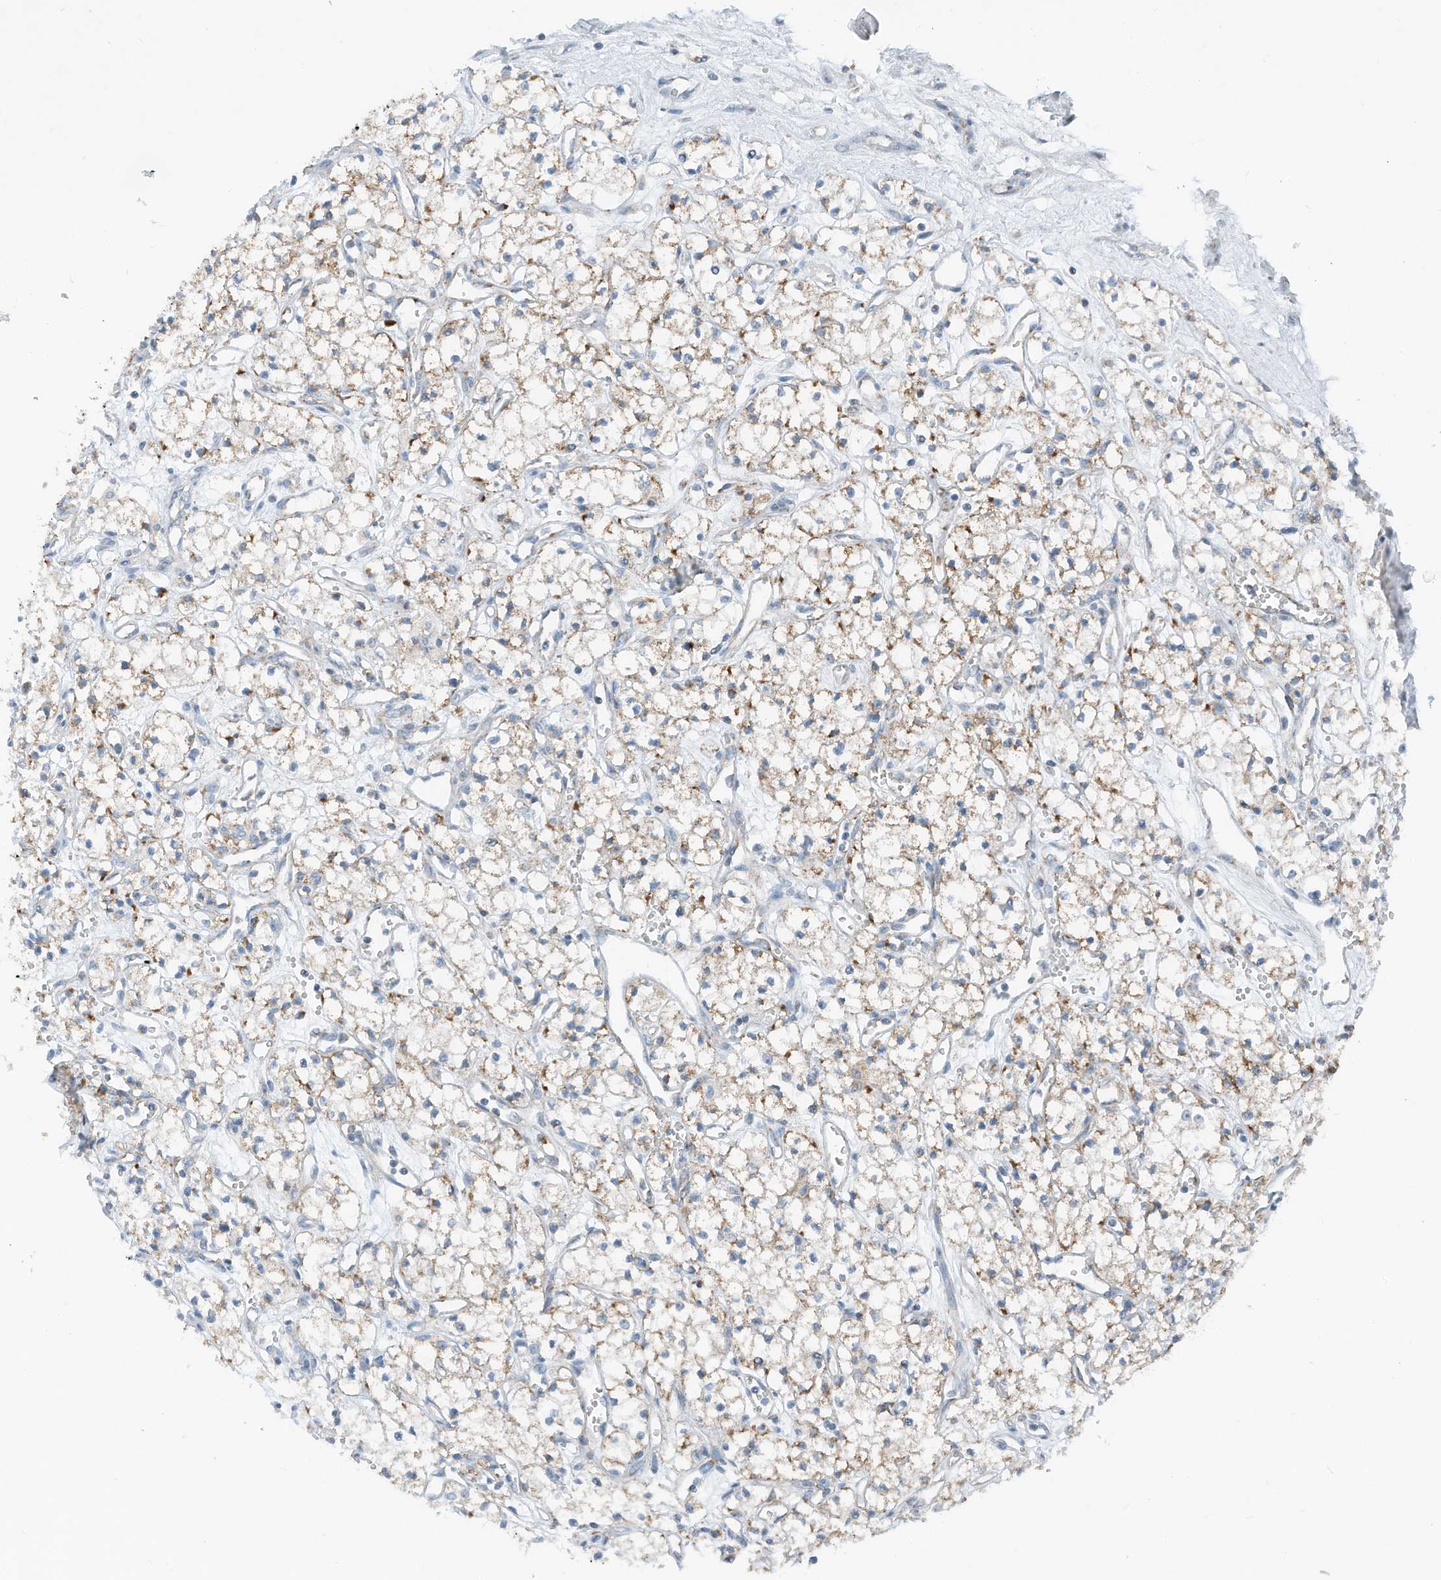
{"staining": {"intensity": "moderate", "quantity": "25%-75%", "location": "cytoplasmic/membranous"}, "tissue": "renal cancer", "cell_type": "Tumor cells", "image_type": "cancer", "snomed": [{"axis": "morphology", "description": "Adenocarcinoma, NOS"}, {"axis": "topography", "description": "Kidney"}], "caption": "DAB immunohistochemical staining of human adenocarcinoma (renal) shows moderate cytoplasmic/membranous protein staining in approximately 25%-75% of tumor cells.", "gene": "RMND1", "patient": {"sex": "male", "age": 59}}